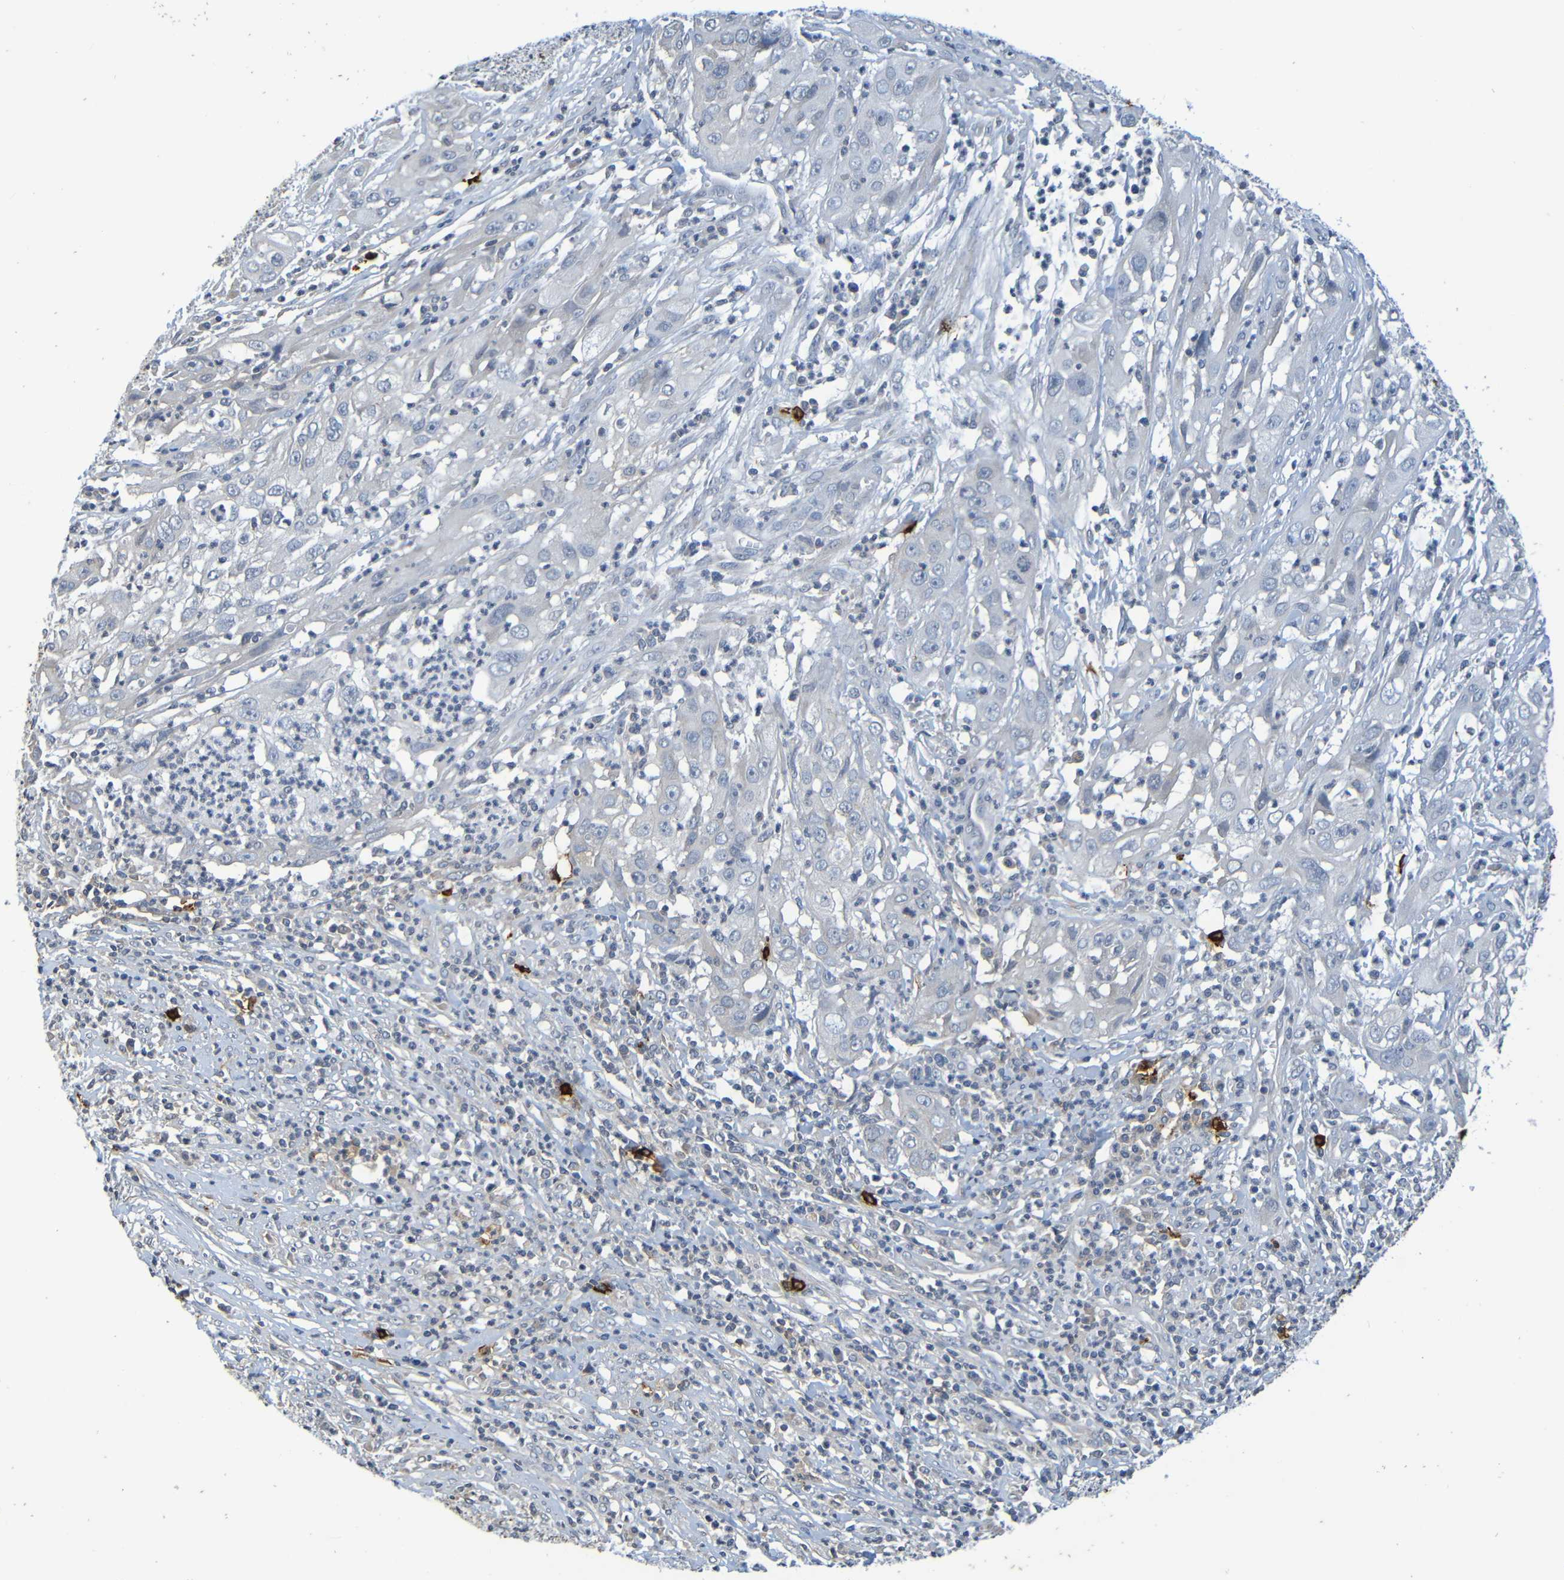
{"staining": {"intensity": "negative", "quantity": "none", "location": "none"}, "tissue": "cervical cancer", "cell_type": "Tumor cells", "image_type": "cancer", "snomed": [{"axis": "morphology", "description": "Squamous cell carcinoma, NOS"}, {"axis": "topography", "description": "Cervix"}], "caption": "Tumor cells are negative for protein expression in human cervical squamous cell carcinoma.", "gene": "C3AR1", "patient": {"sex": "female", "age": 32}}